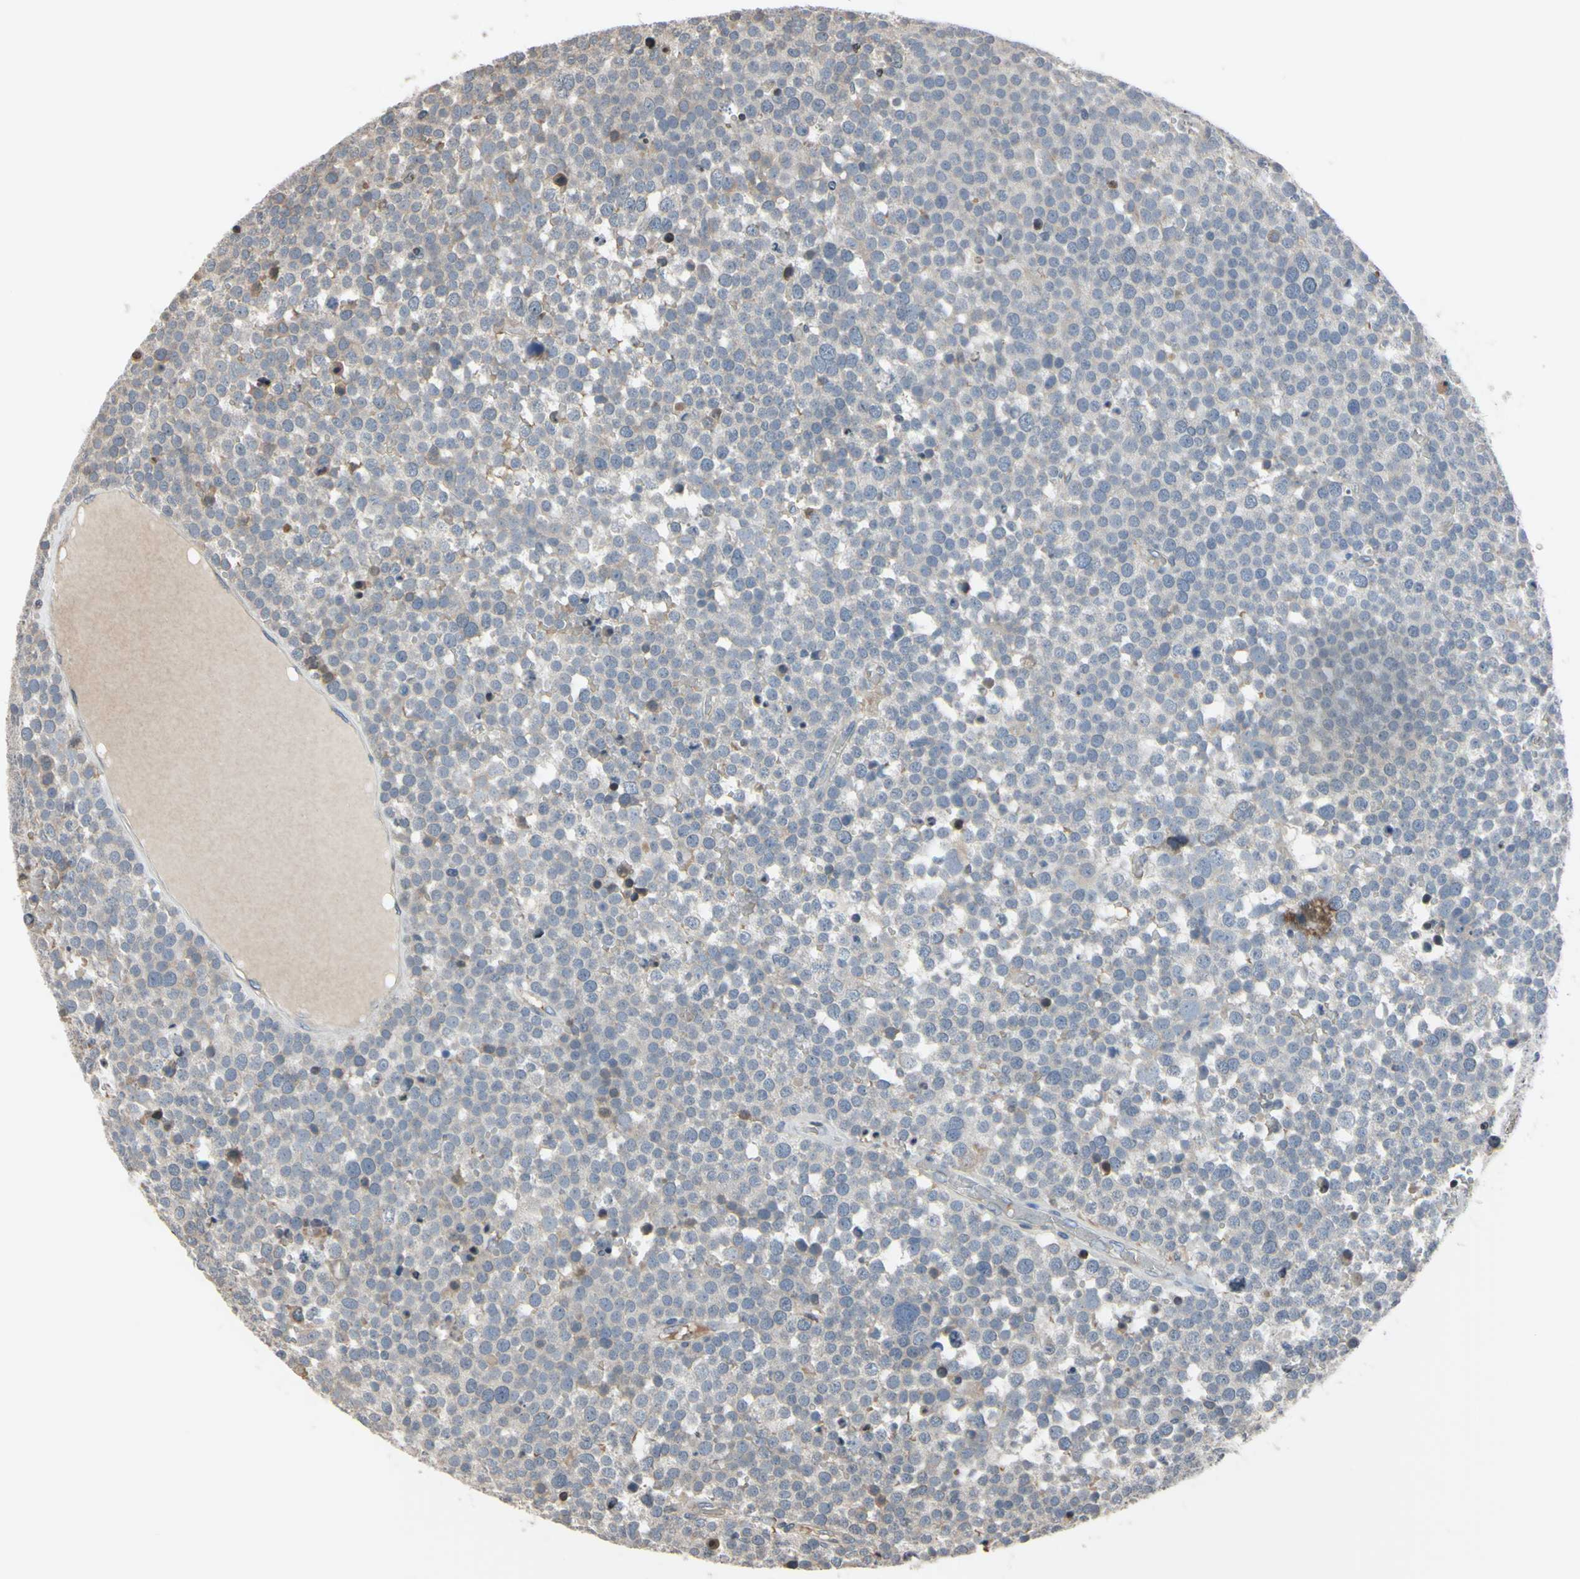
{"staining": {"intensity": "negative", "quantity": "none", "location": "none"}, "tissue": "testis cancer", "cell_type": "Tumor cells", "image_type": "cancer", "snomed": [{"axis": "morphology", "description": "Seminoma, NOS"}, {"axis": "topography", "description": "Testis"}], "caption": "A high-resolution histopathology image shows immunohistochemistry (IHC) staining of testis cancer, which reveals no significant expression in tumor cells.", "gene": "ARG1", "patient": {"sex": "male", "age": 71}}